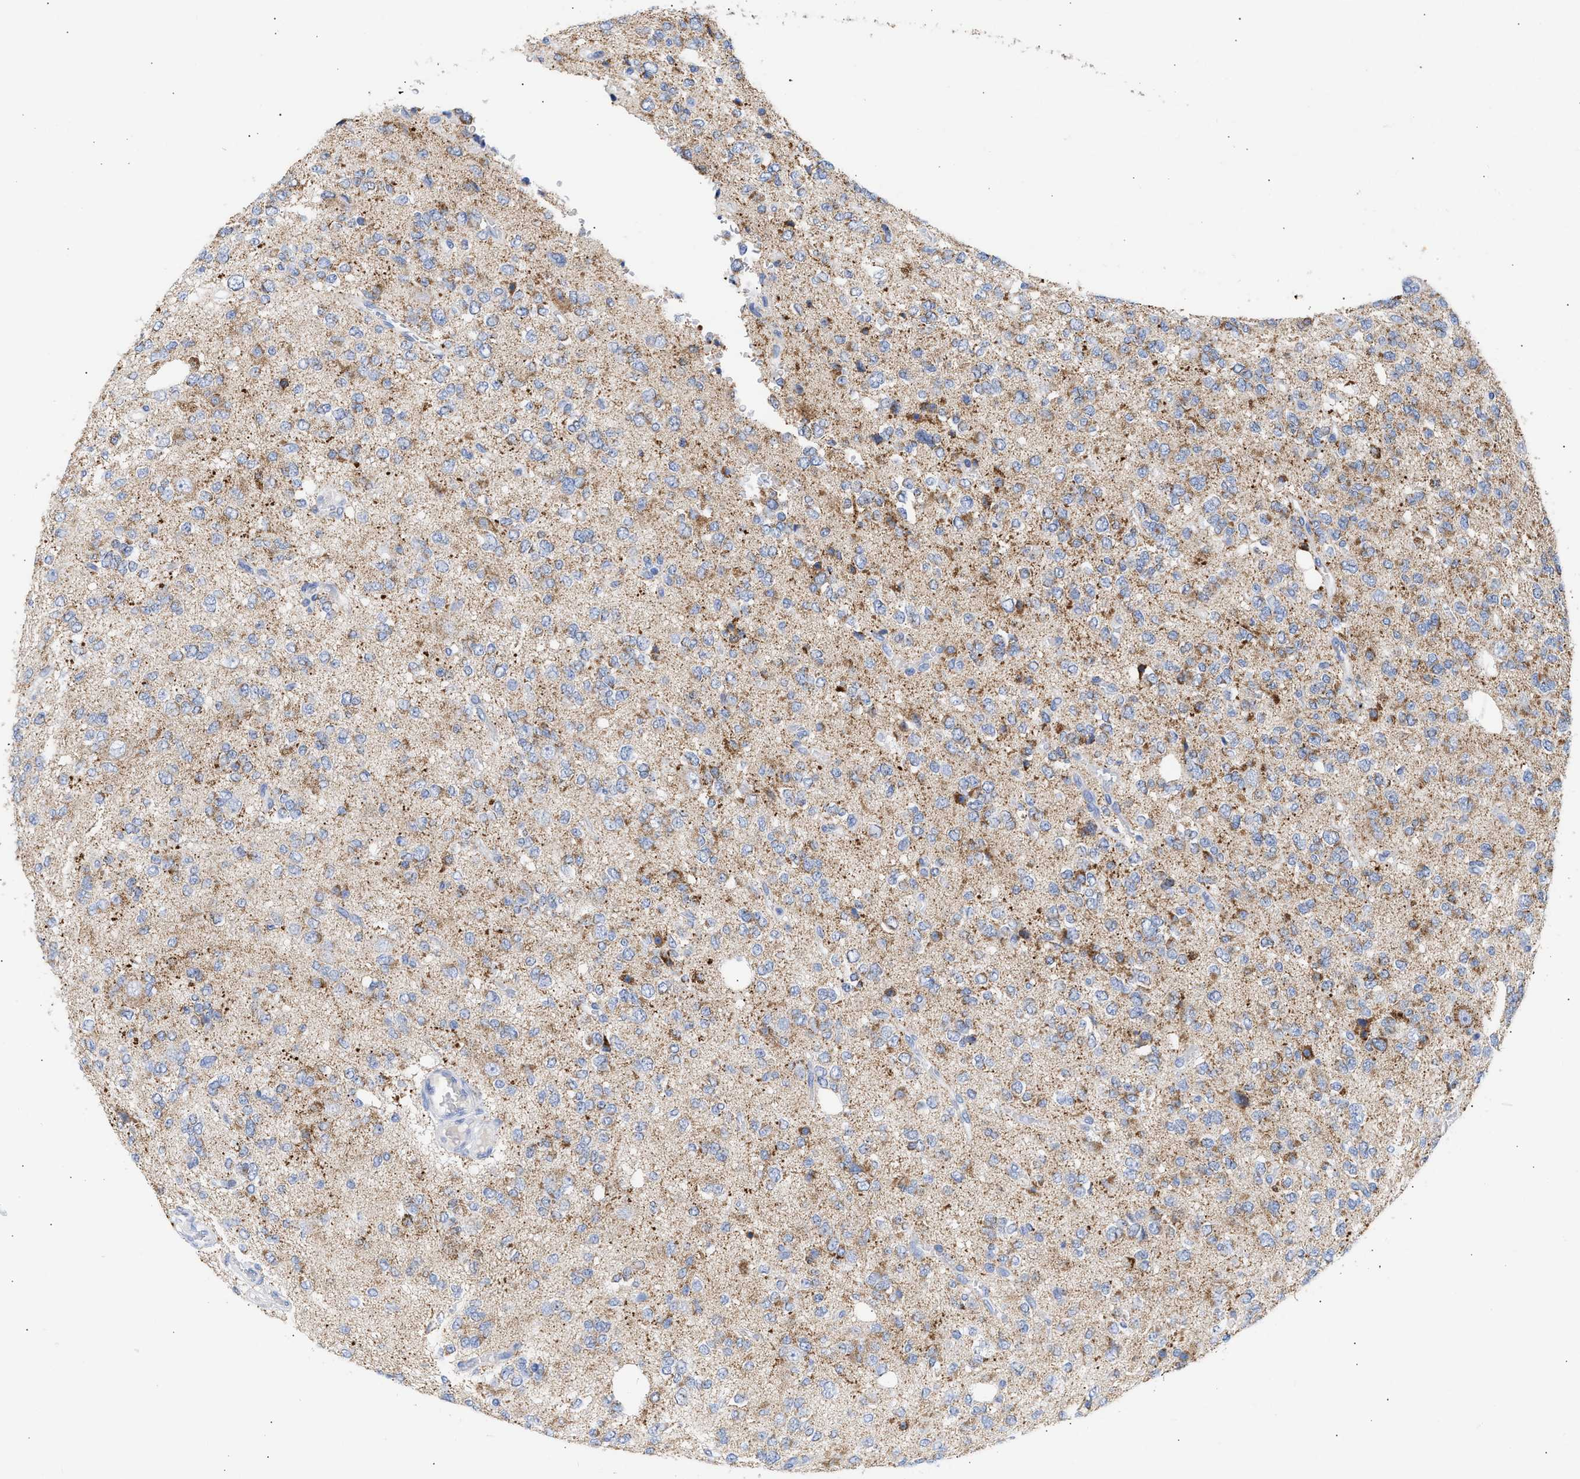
{"staining": {"intensity": "moderate", "quantity": ">75%", "location": "cytoplasmic/membranous"}, "tissue": "glioma", "cell_type": "Tumor cells", "image_type": "cancer", "snomed": [{"axis": "morphology", "description": "Glioma, malignant, Low grade"}, {"axis": "topography", "description": "Brain"}], "caption": "Protein expression analysis of human low-grade glioma (malignant) reveals moderate cytoplasmic/membranous expression in approximately >75% of tumor cells. Ihc stains the protein in brown and the nuclei are stained blue.", "gene": "ACOT13", "patient": {"sex": "male", "age": 38}}